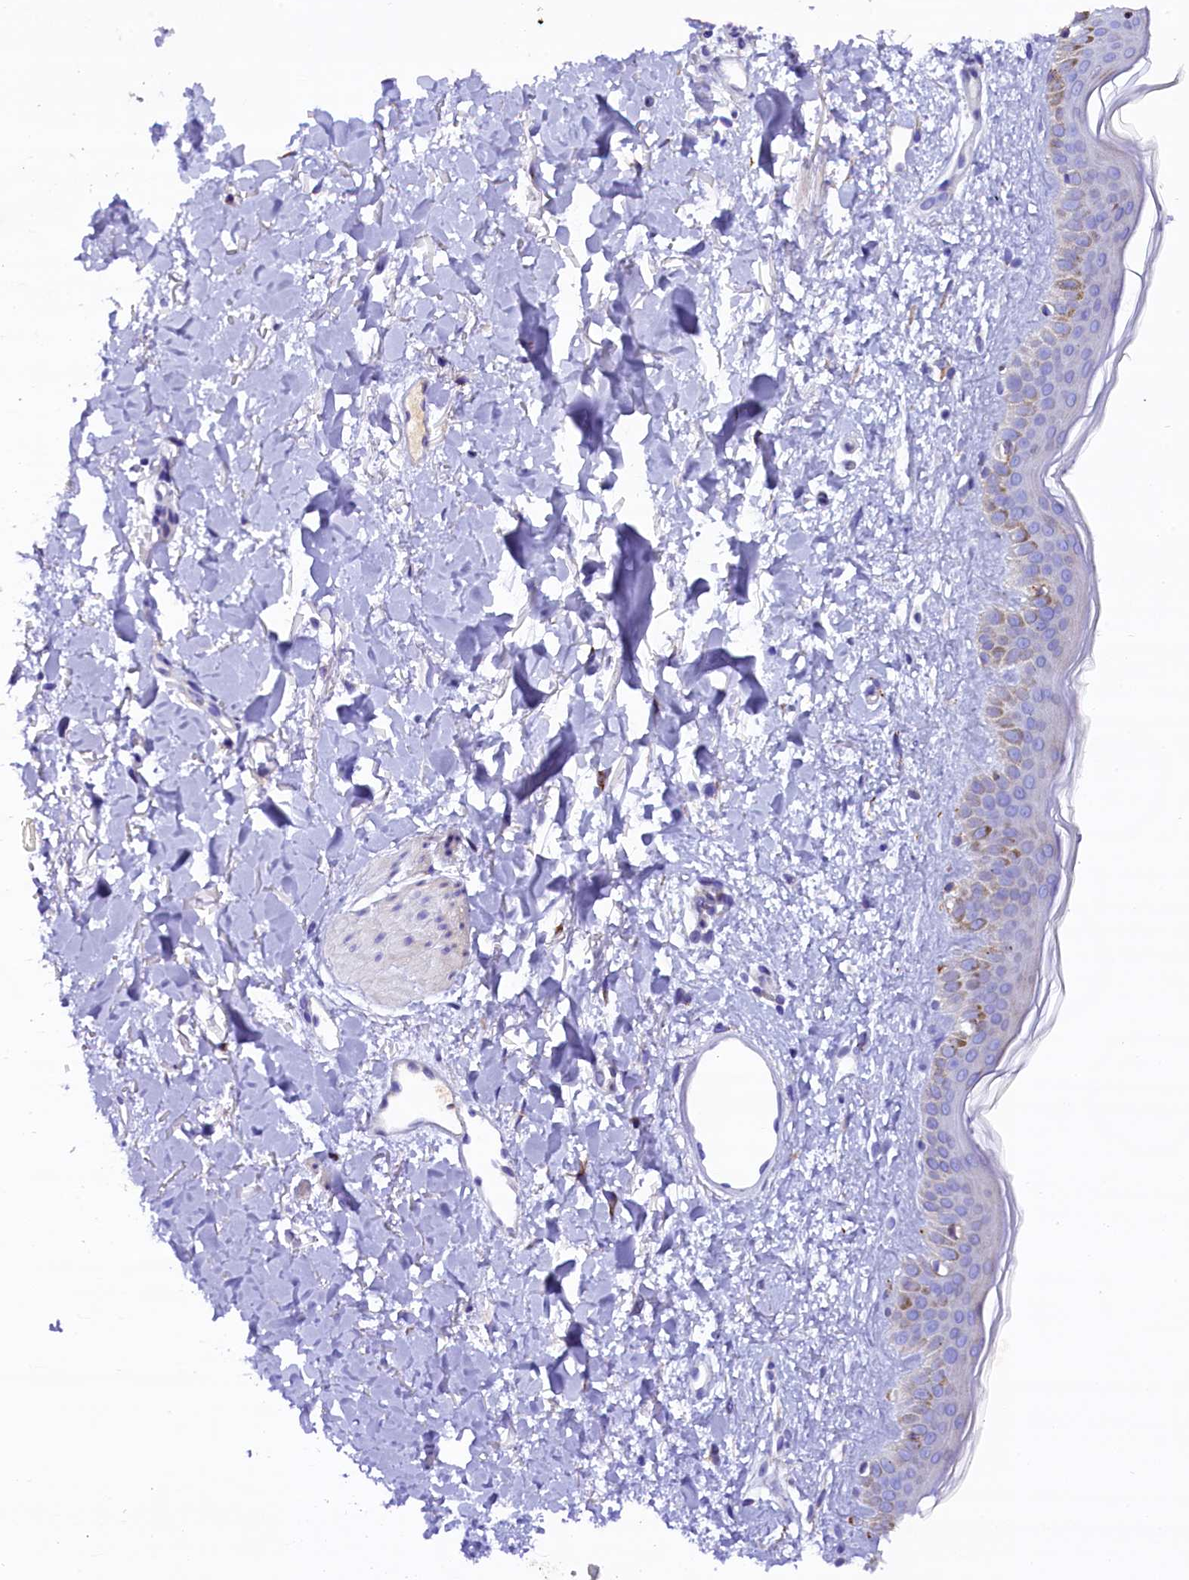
{"staining": {"intensity": "negative", "quantity": "none", "location": "none"}, "tissue": "skin", "cell_type": "Fibroblasts", "image_type": "normal", "snomed": [{"axis": "morphology", "description": "Normal tissue, NOS"}, {"axis": "topography", "description": "Skin"}], "caption": "DAB immunohistochemical staining of normal skin reveals no significant staining in fibroblasts. (DAB (3,3'-diaminobenzidine) immunohistochemistry (IHC) with hematoxylin counter stain).", "gene": "CMTR2", "patient": {"sex": "female", "age": 58}}